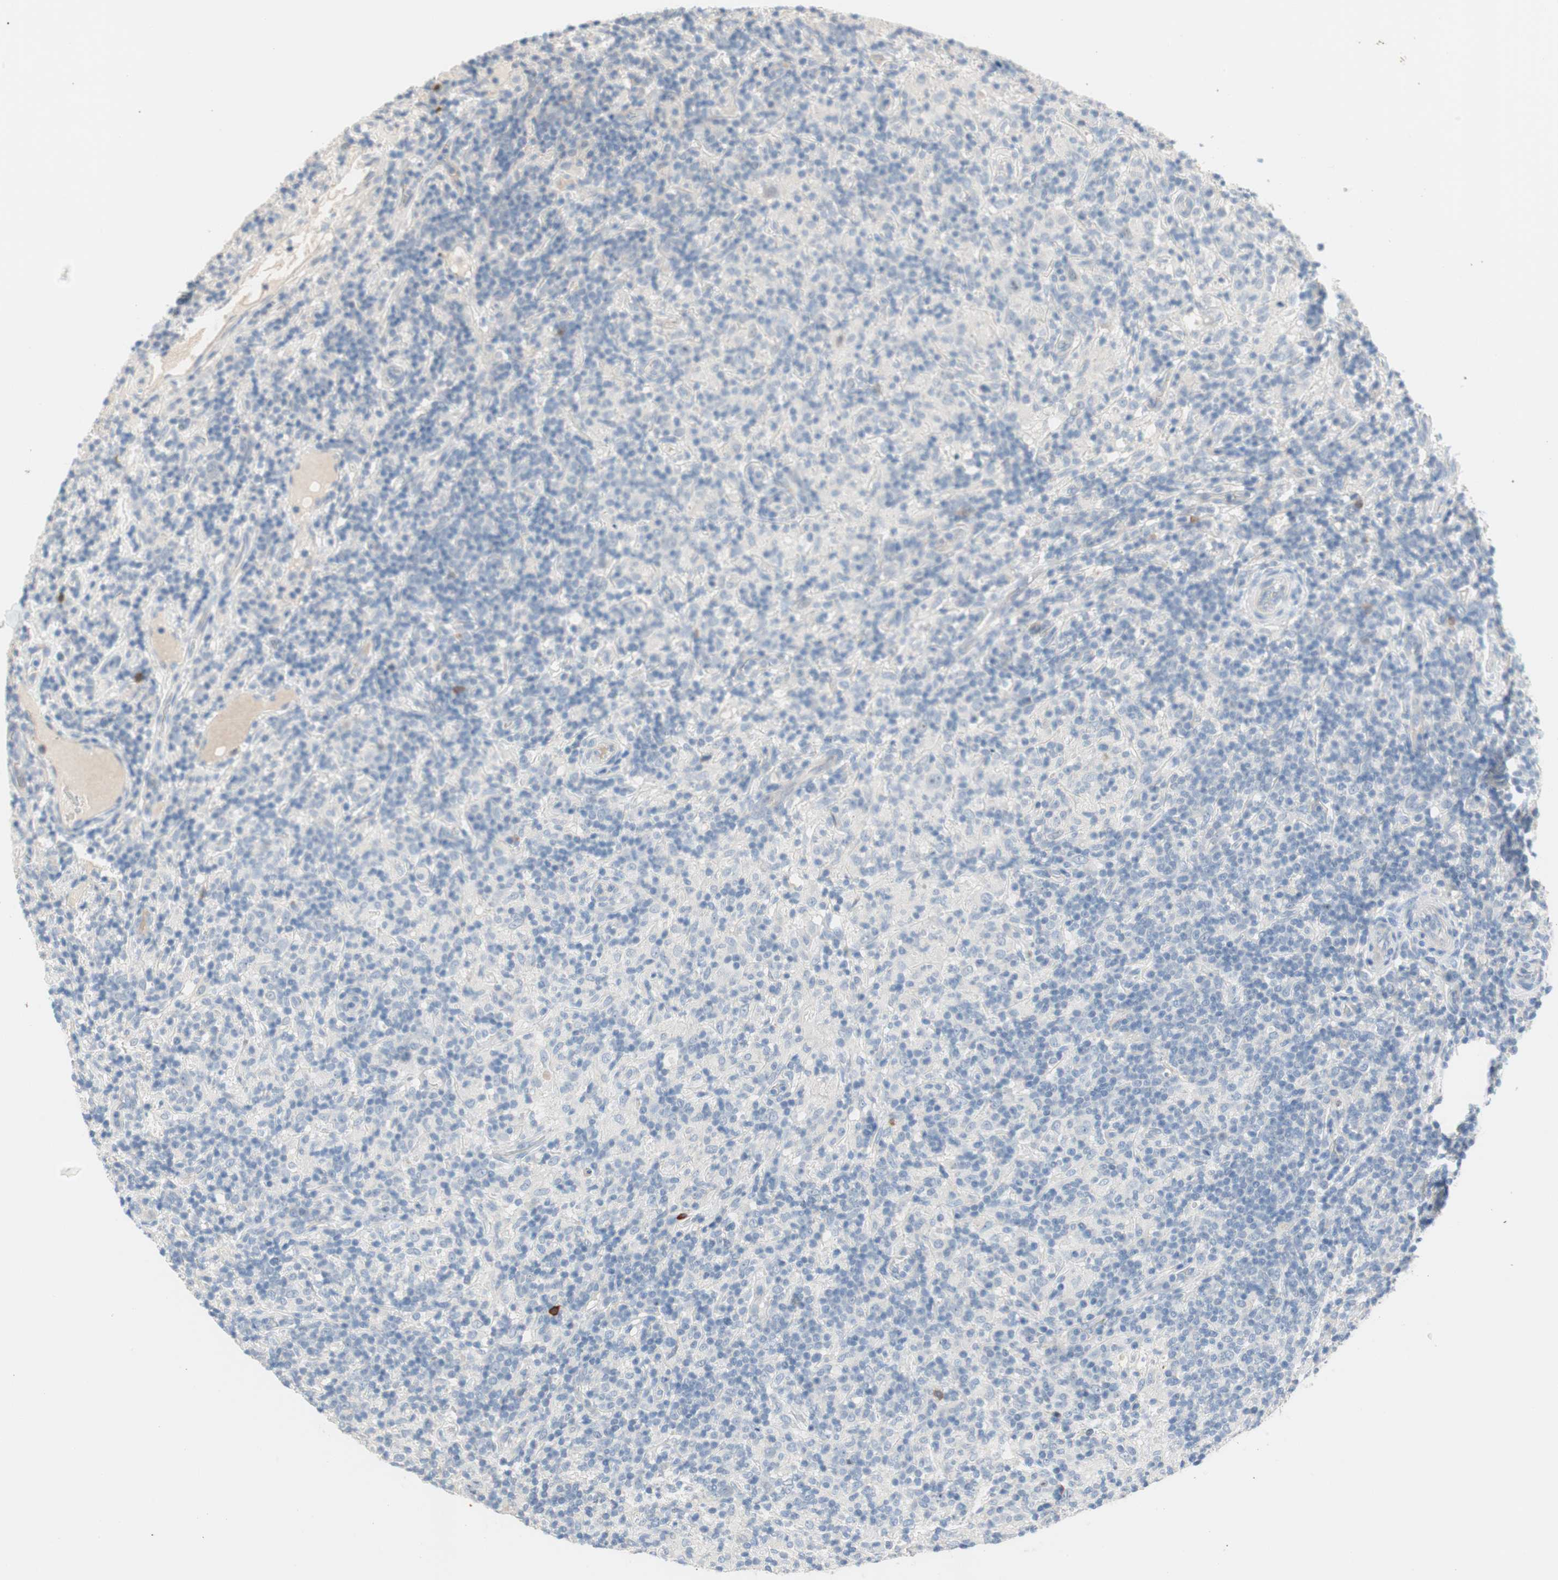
{"staining": {"intensity": "negative", "quantity": "none", "location": "none"}, "tissue": "lymphoma", "cell_type": "Tumor cells", "image_type": "cancer", "snomed": [{"axis": "morphology", "description": "Hodgkin's disease, NOS"}, {"axis": "topography", "description": "Lymph node"}], "caption": "An image of human Hodgkin's disease is negative for staining in tumor cells.", "gene": "PDZK1", "patient": {"sex": "male", "age": 70}}